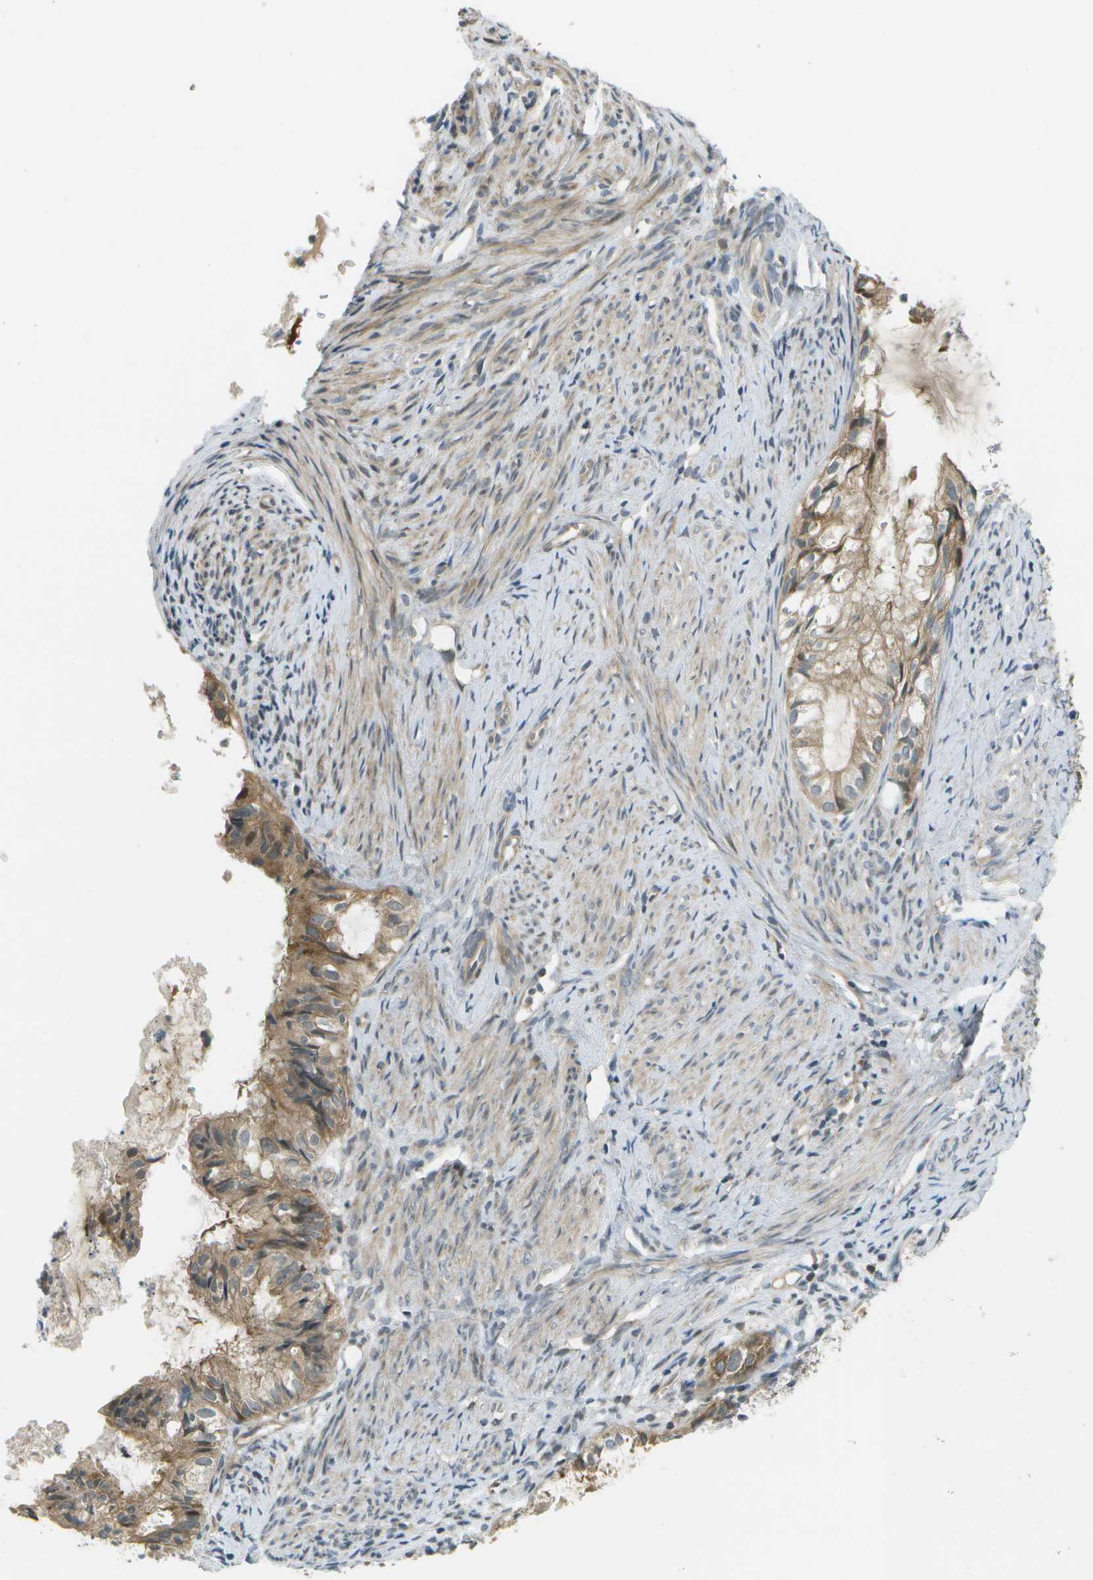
{"staining": {"intensity": "moderate", "quantity": ">75%", "location": "cytoplasmic/membranous"}, "tissue": "cervical cancer", "cell_type": "Tumor cells", "image_type": "cancer", "snomed": [{"axis": "morphology", "description": "Normal tissue, NOS"}, {"axis": "morphology", "description": "Adenocarcinoma, NOS"}, {"axis": "topography", "description": "Cervix"}, {"axis": "topography", "description": "Endometrium"}], "caption": "This is a micrograph of immunohistochemistry staining of adenocarcinoma (cervical), which shows moderate expression in the cytoplasmic/membranous of tumor cells.", "gene": "WNK2", "patient": {"sex": "female", "age": 86}}